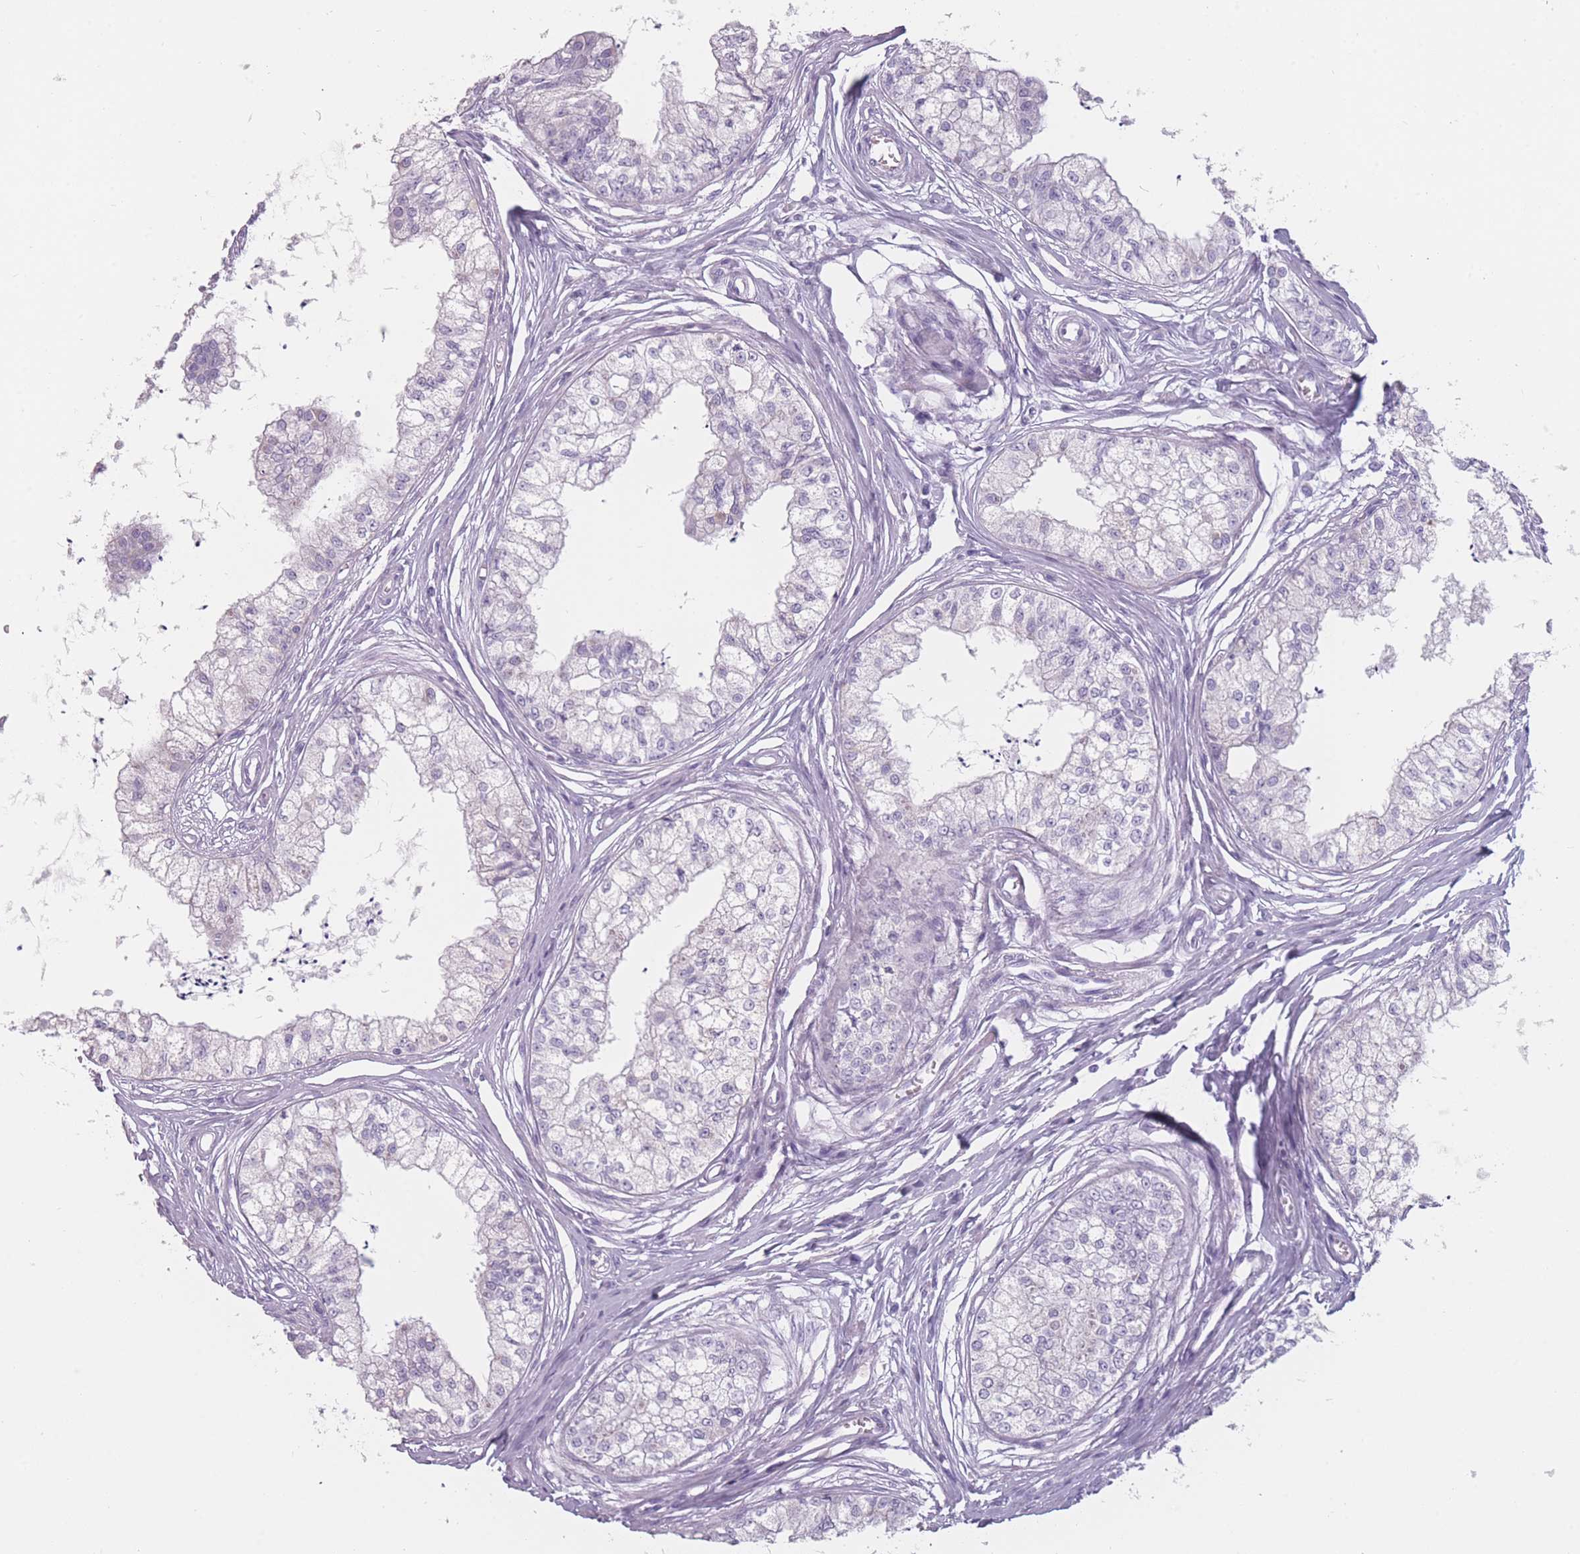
{"staining": {"intensity": "weak", "quantity": "<25%", "location": "cytoplasmic/membranous"}, "tissue": "epididymis", "cell_type": "Glandular cells", "image_type": "normal", "snomed": [{"axis": "morphology", "description": "Normal tissue, NOS"}, {"axis": "topography", "description": "Epididymis"}], "caption": "A micrograph of epididymis stained for a protein shows no brown staining in glandular cells. Nuclei are stained in blue.", "gene": "PPFIA3", "patient": {"sex": "male", "age": 79}}